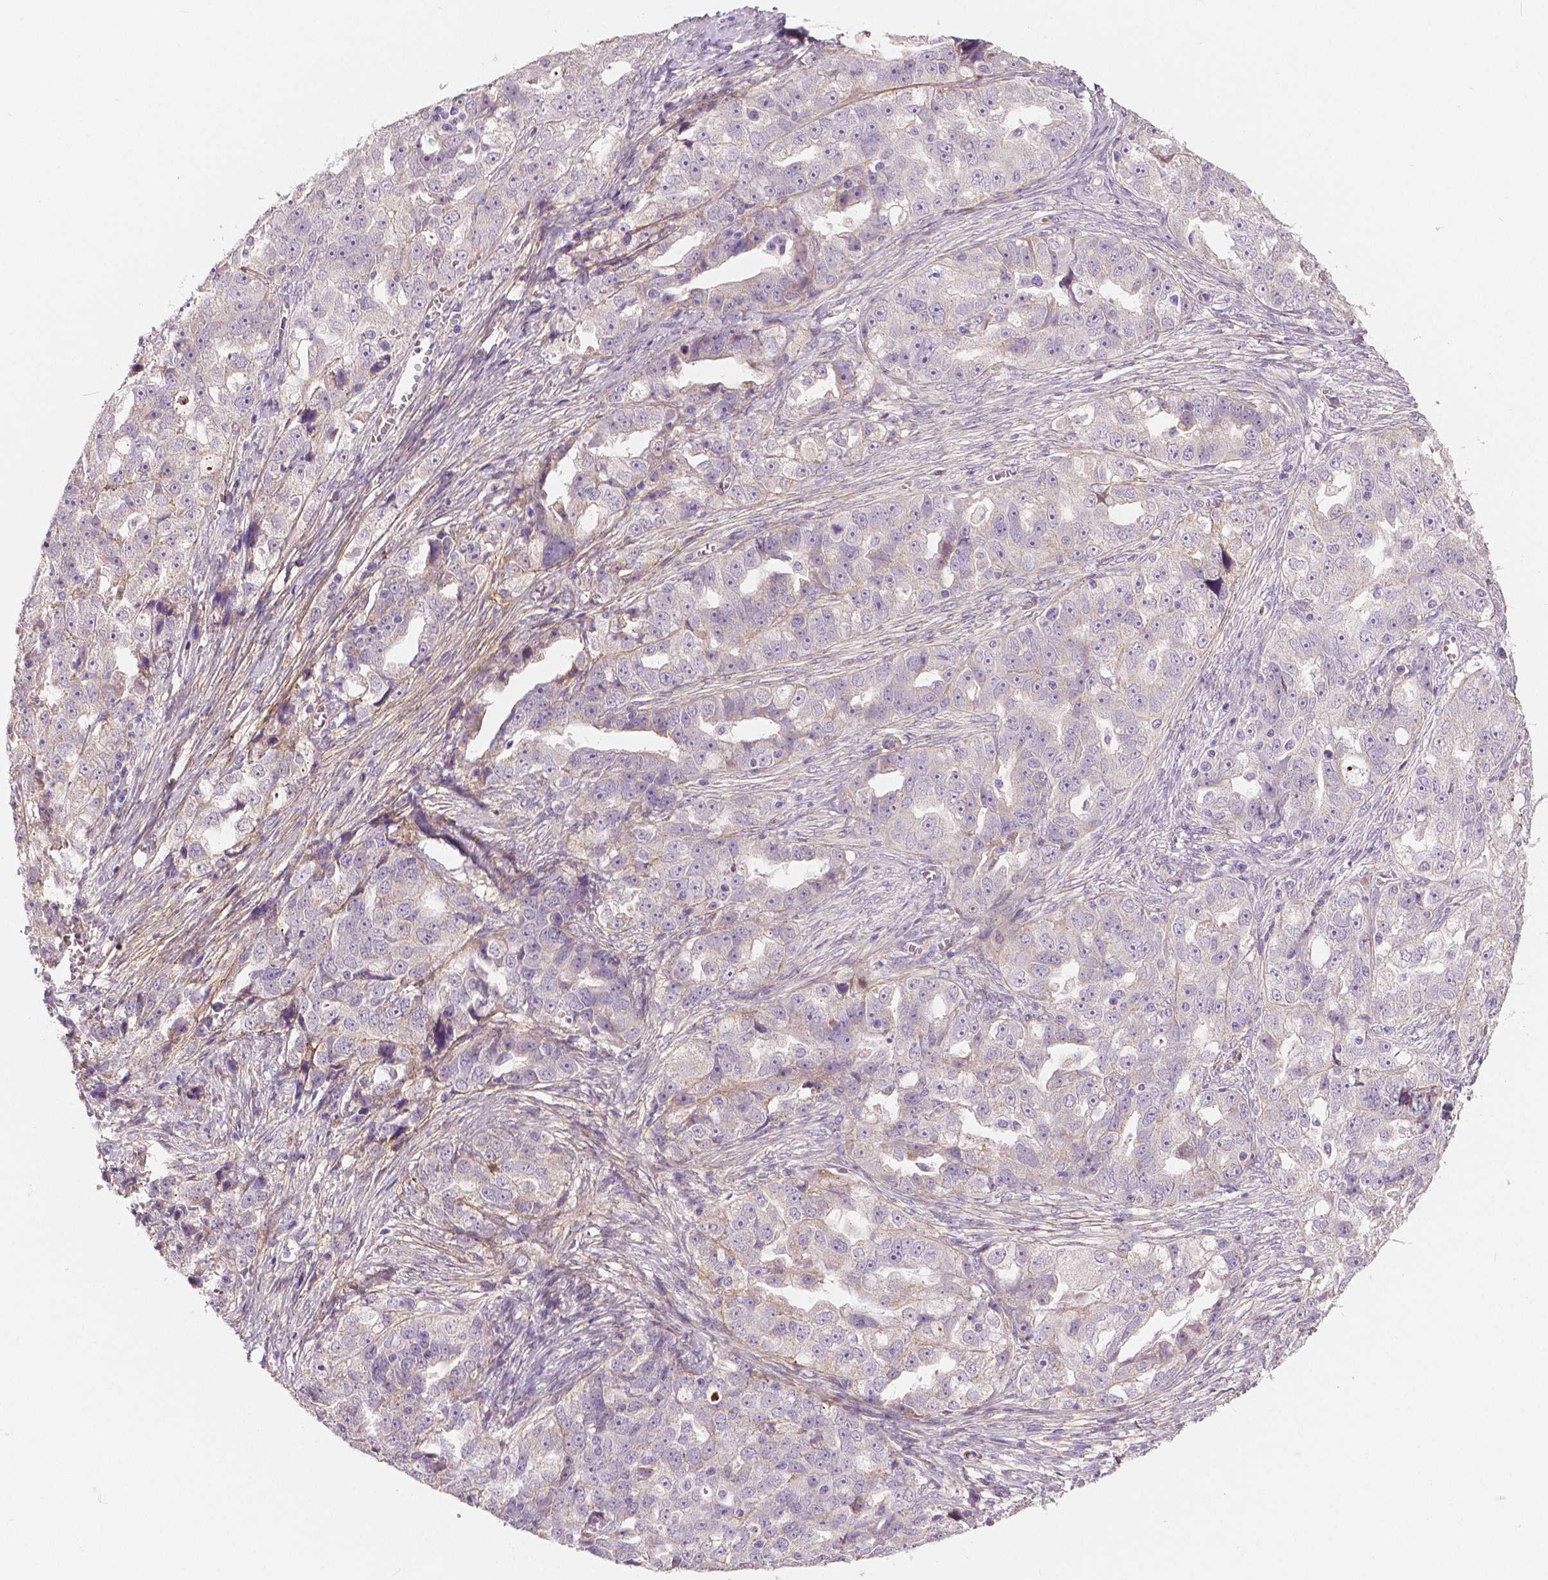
{"staining": {"intensity": "negative", "quantity": "none", "location": "none"}, "tissue": "ovarian cancer", "cell_type": "Tumor cells", "image_type": "cancer", "snomed": [{"axis": "morphology", "description": "Cystadenocarcinoma, serous, NOS"}, {"axis": "topography", "description": "Ovary"}], "caption": "Immunohistochemistry of human ovarian cancer demonstrates no expression in tumor cells.", "gene": "FLT1", "patient": {"sex": "female", "age": 51}}